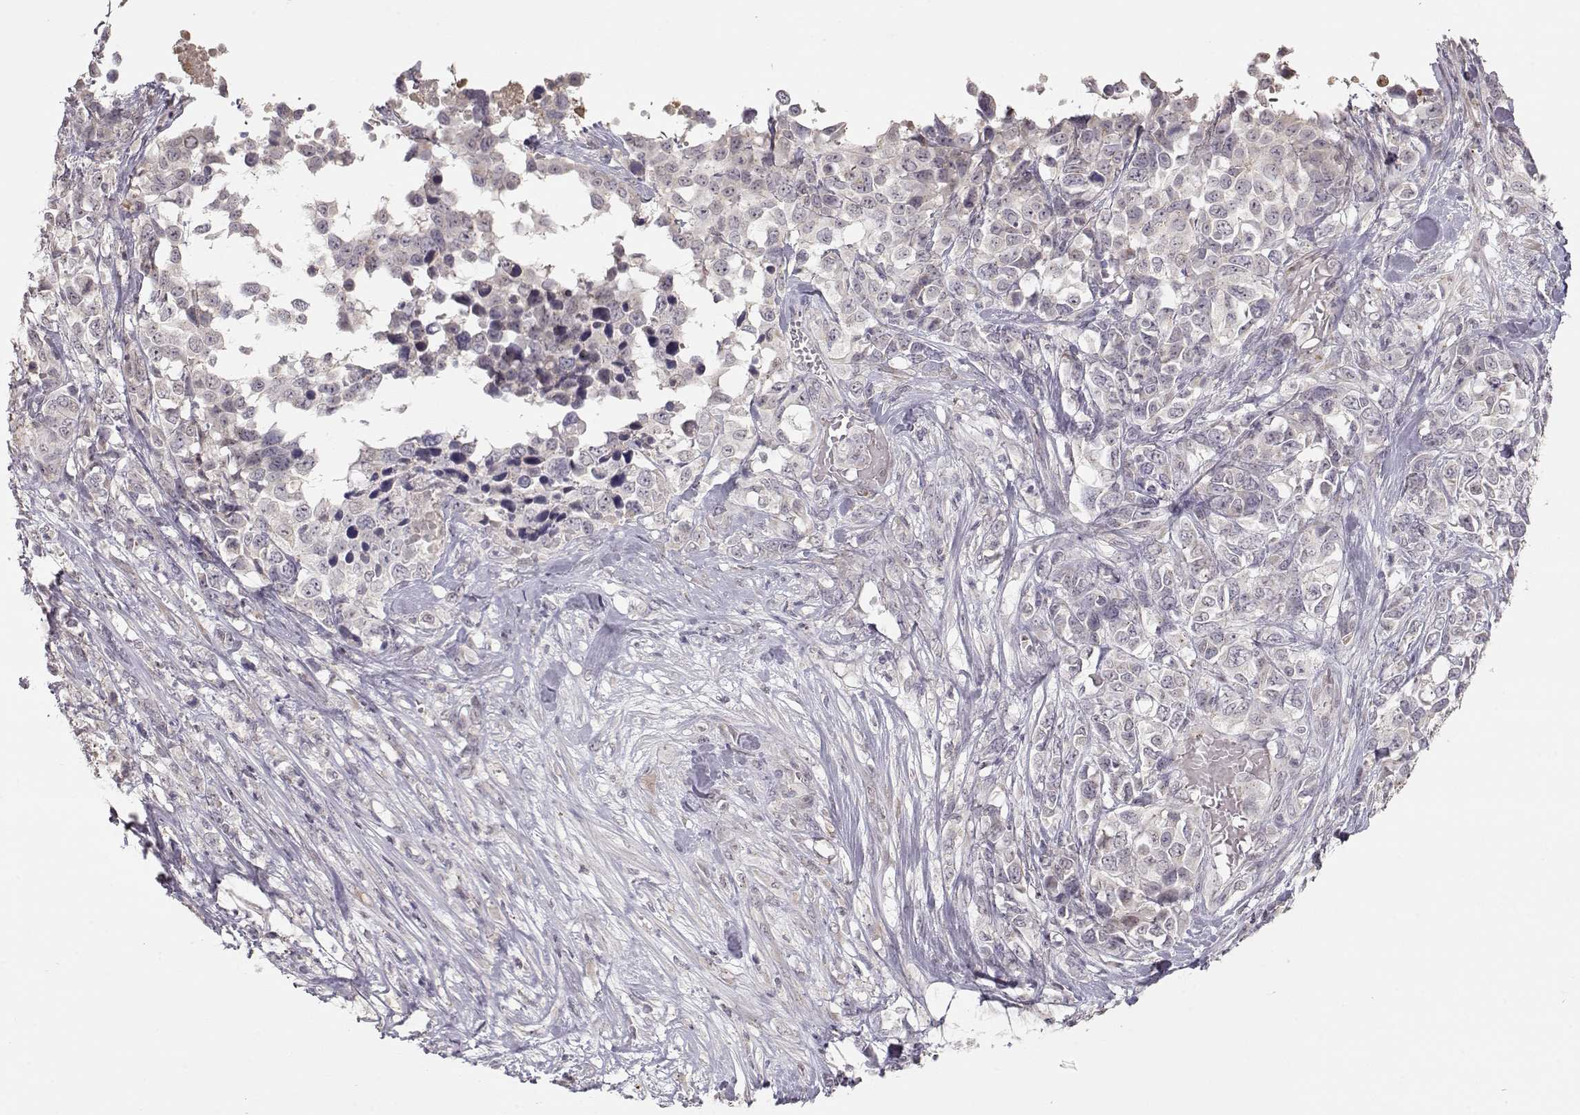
{"staining": {"intensity": "negative", "quantity": "none", "location": "none"}, "tissue": "melanoma", "cell_type": "Tumor cells", "image_type": "cancer", "snomed": [{"axis": "morphology", "description": "Malignant melanoma, Metastatic site"}, {"axis": "topography", "description": "Skin"}], "caption": "There is no significant staining in tumor cells of malignant melanoma (metastatic site).", "gene": "PNMT", "patient": {"sex": "male", "age": 84}}